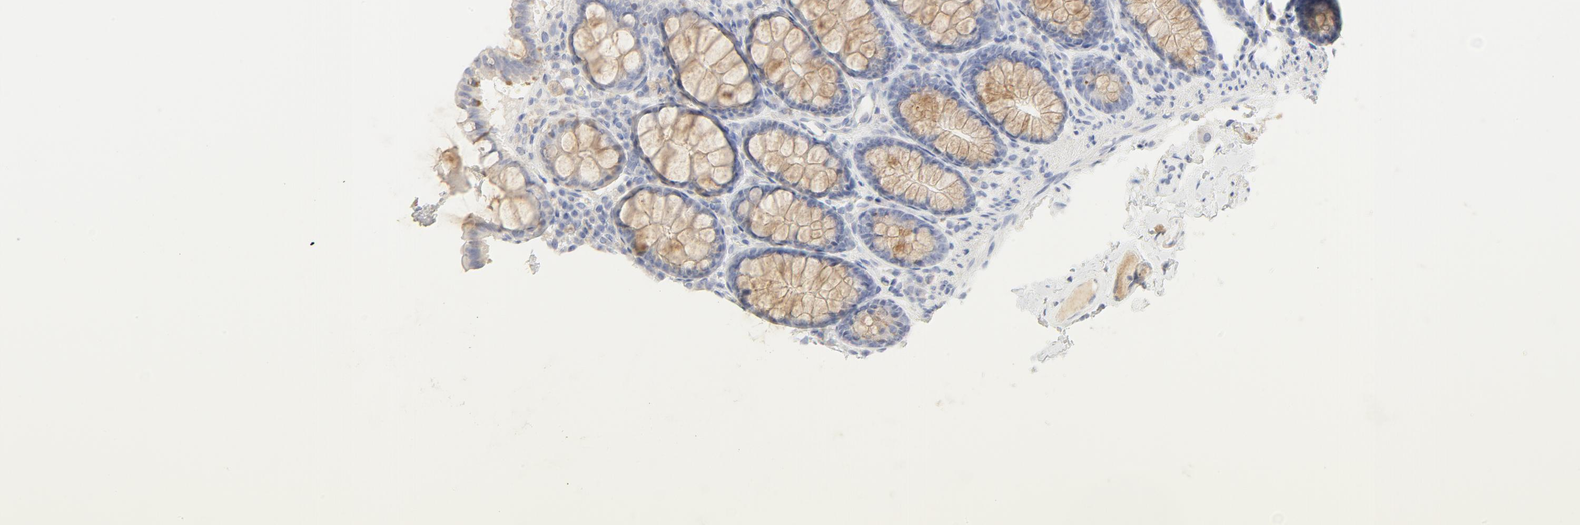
{"staining": {"intensity": "negative", "quantity": "none", "location": "none"}, "tissue": "colon", "cell_type": "Endothelial cells", "image_type": "normal", "snomed": [{"axis": "morphology", "description": "Normal tissue, NOS"}, {"axis": "topography", "description": "Colon"}], "caption": "Immunohistochemistry (IHC) image of benign colon: colon stained with DAB (3,3'-diaminobenzidine) demonstrates no significant protein positivity in endothelial cells. (Immunohistochemistry, brightfield microscopy, high magnification).", "gene": "FCGBP", "patient": {"sex": "female", "age": 61}}